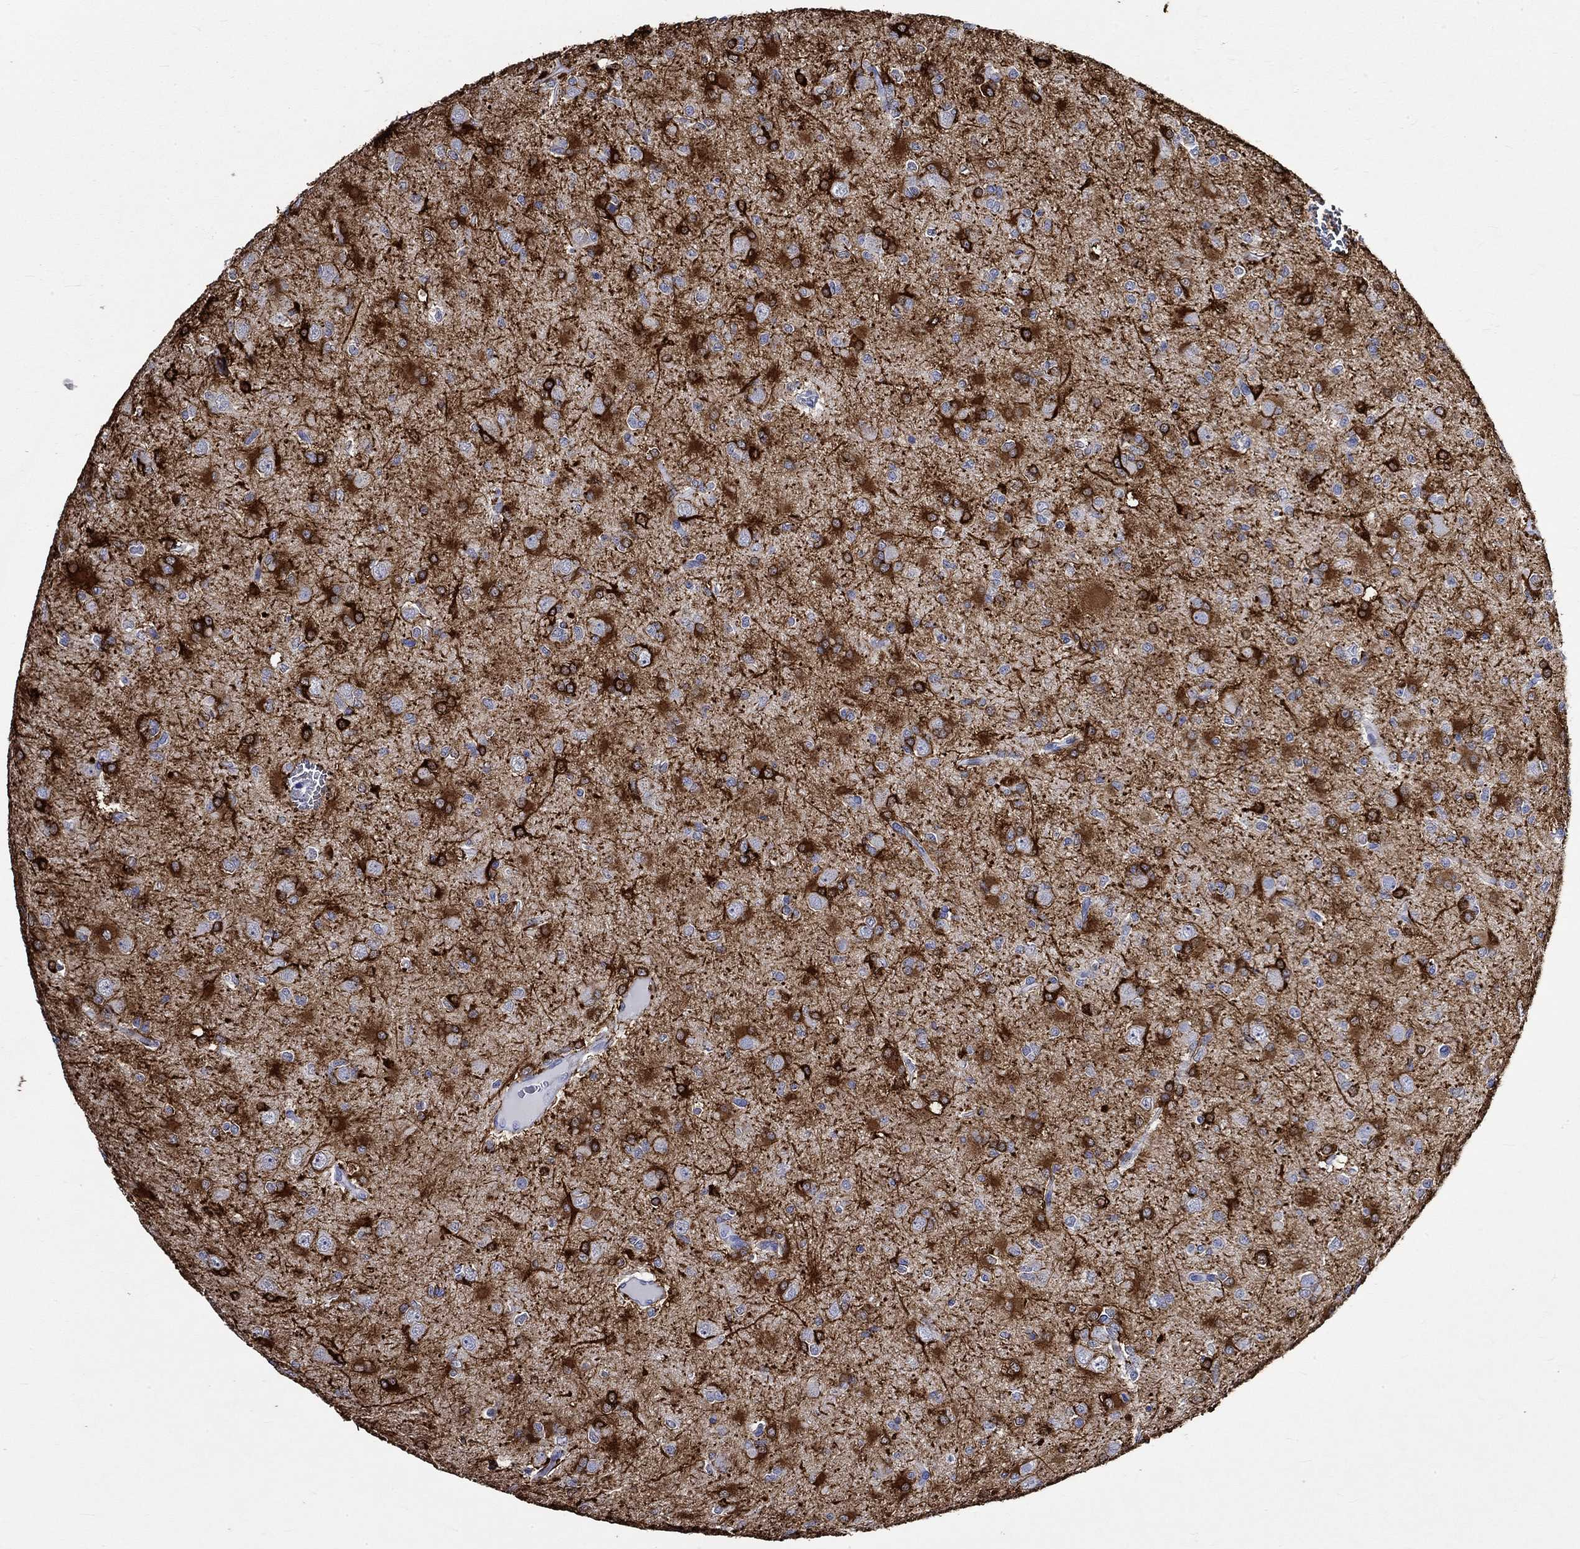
{"staining": {"intensity": "strong", "quantity": ">75%", "location": "cytoplasmic/membranous"}, "tissue": "glioma", "cell_type": "Tumor cells", "image_type": "cancer", "snomed": [{"axis": "morphology", "description": "Glioma, malignant, Low grade"}, {"axis": "topography", "description": "Brain"}], "caption": "This photomicrograph demonstrates immunohistochemistry staining of human low-grade glioma (malignant), with high strong cytoplasmic/membranous positivity in approximately >75% of tumor cells.", "gene": "CRYAB", "patient": {"sex": "male", "age": 27}}